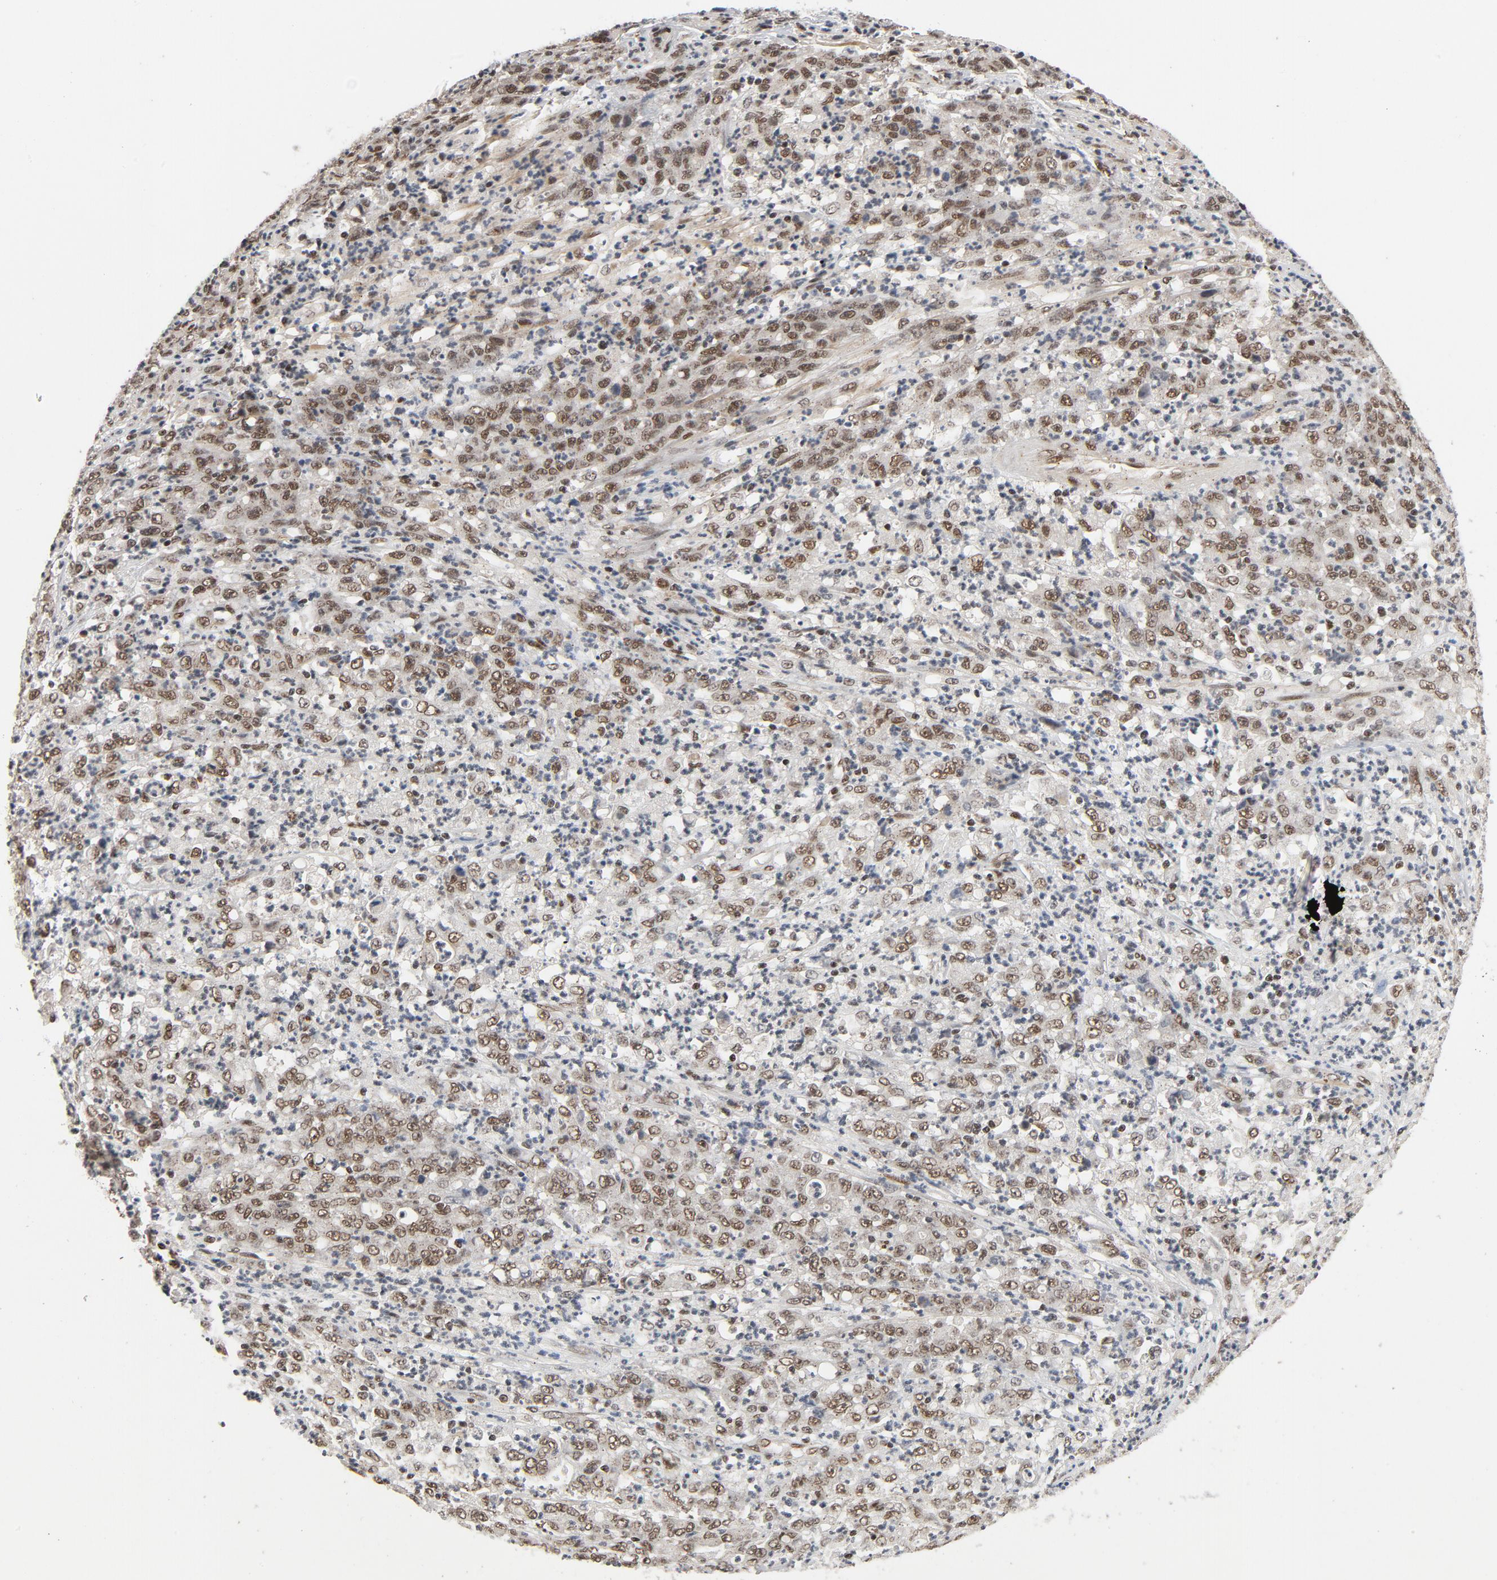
{"staining": {"intensity": "moderate", "quantity": ">75%", "location": "nuclear"}, "tissue": "stomach cancer", "cell_type": "Tumor cells", "image_type": "cancer", "snomed": [{"axis": "morphology", "description": "Adenocarcinoma, NOS"}, {"axis": "topography", "description": "Stomach, lower"}], "caption": "Tumor cells display medium levels of moderate nuclear expression in approximately >75% of cells in human stomach adenocarcinoma. Nuclei are stained in blue.", "gene": "SMARCD1", "patient": {"sex": "female", "age": 71}}